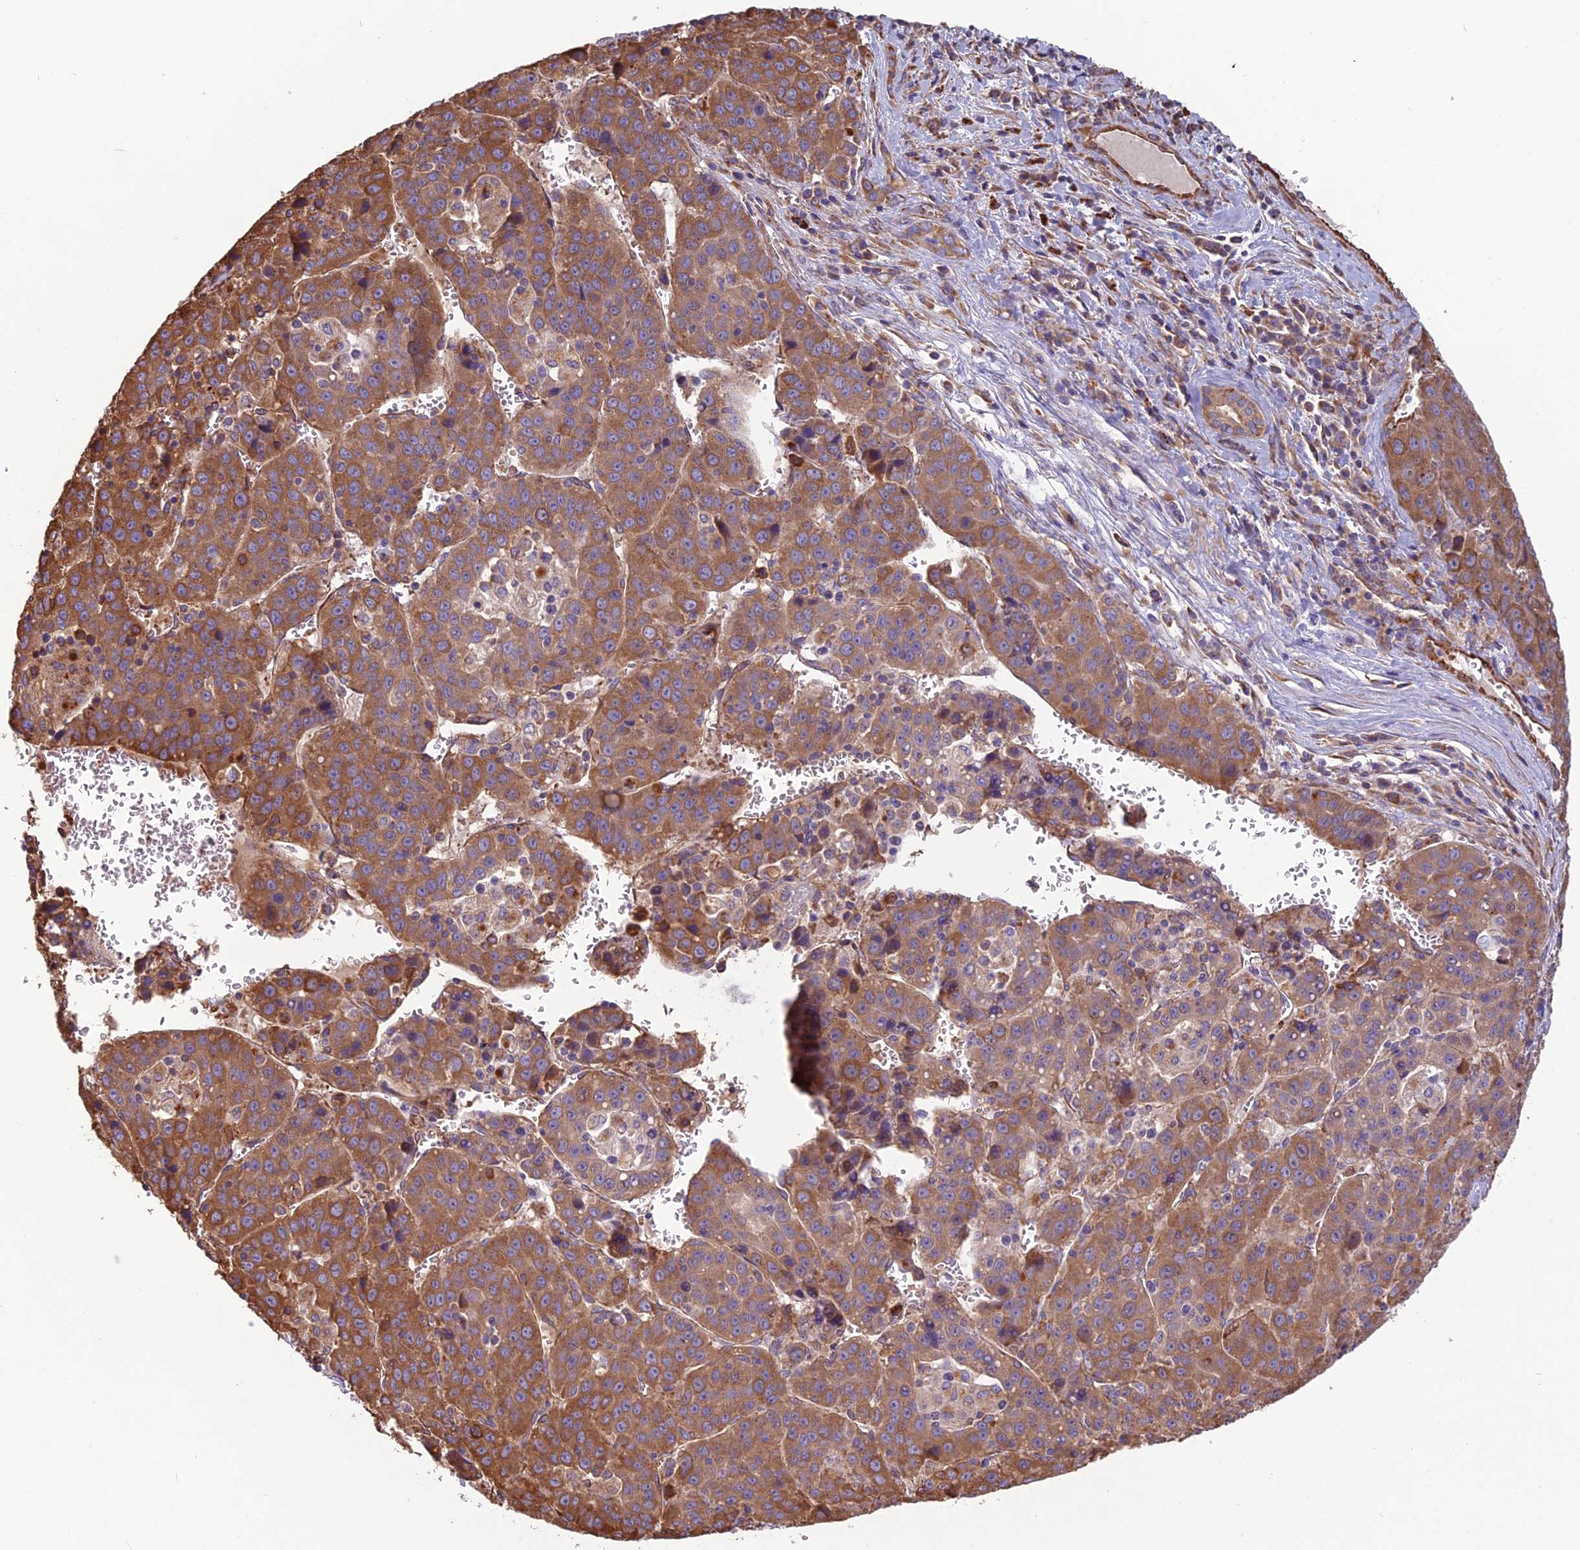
{"staining": {"intensity": "moderate", "quantity": ">75%", "location": "cytoplasmic/membranous"}, "tissue": "liver cancer", "cell_type": "Tumor cells", "image_type": "cancer", "snomed": [{"axis": "morphology", "description": "Carcinoma, Hepatocellular, NOS"}, {"axis": "topography", "description": "Liver"}], "caption": "Human liver cancer (hepatocellular carcinoma) stained with a brown dye demonstrates moderate cytoplasmic/membranous positive positivity in approximately >75% of tumor cells.", "gene": "SPDL1", "patient": {"sex": "female", "age": 53}}